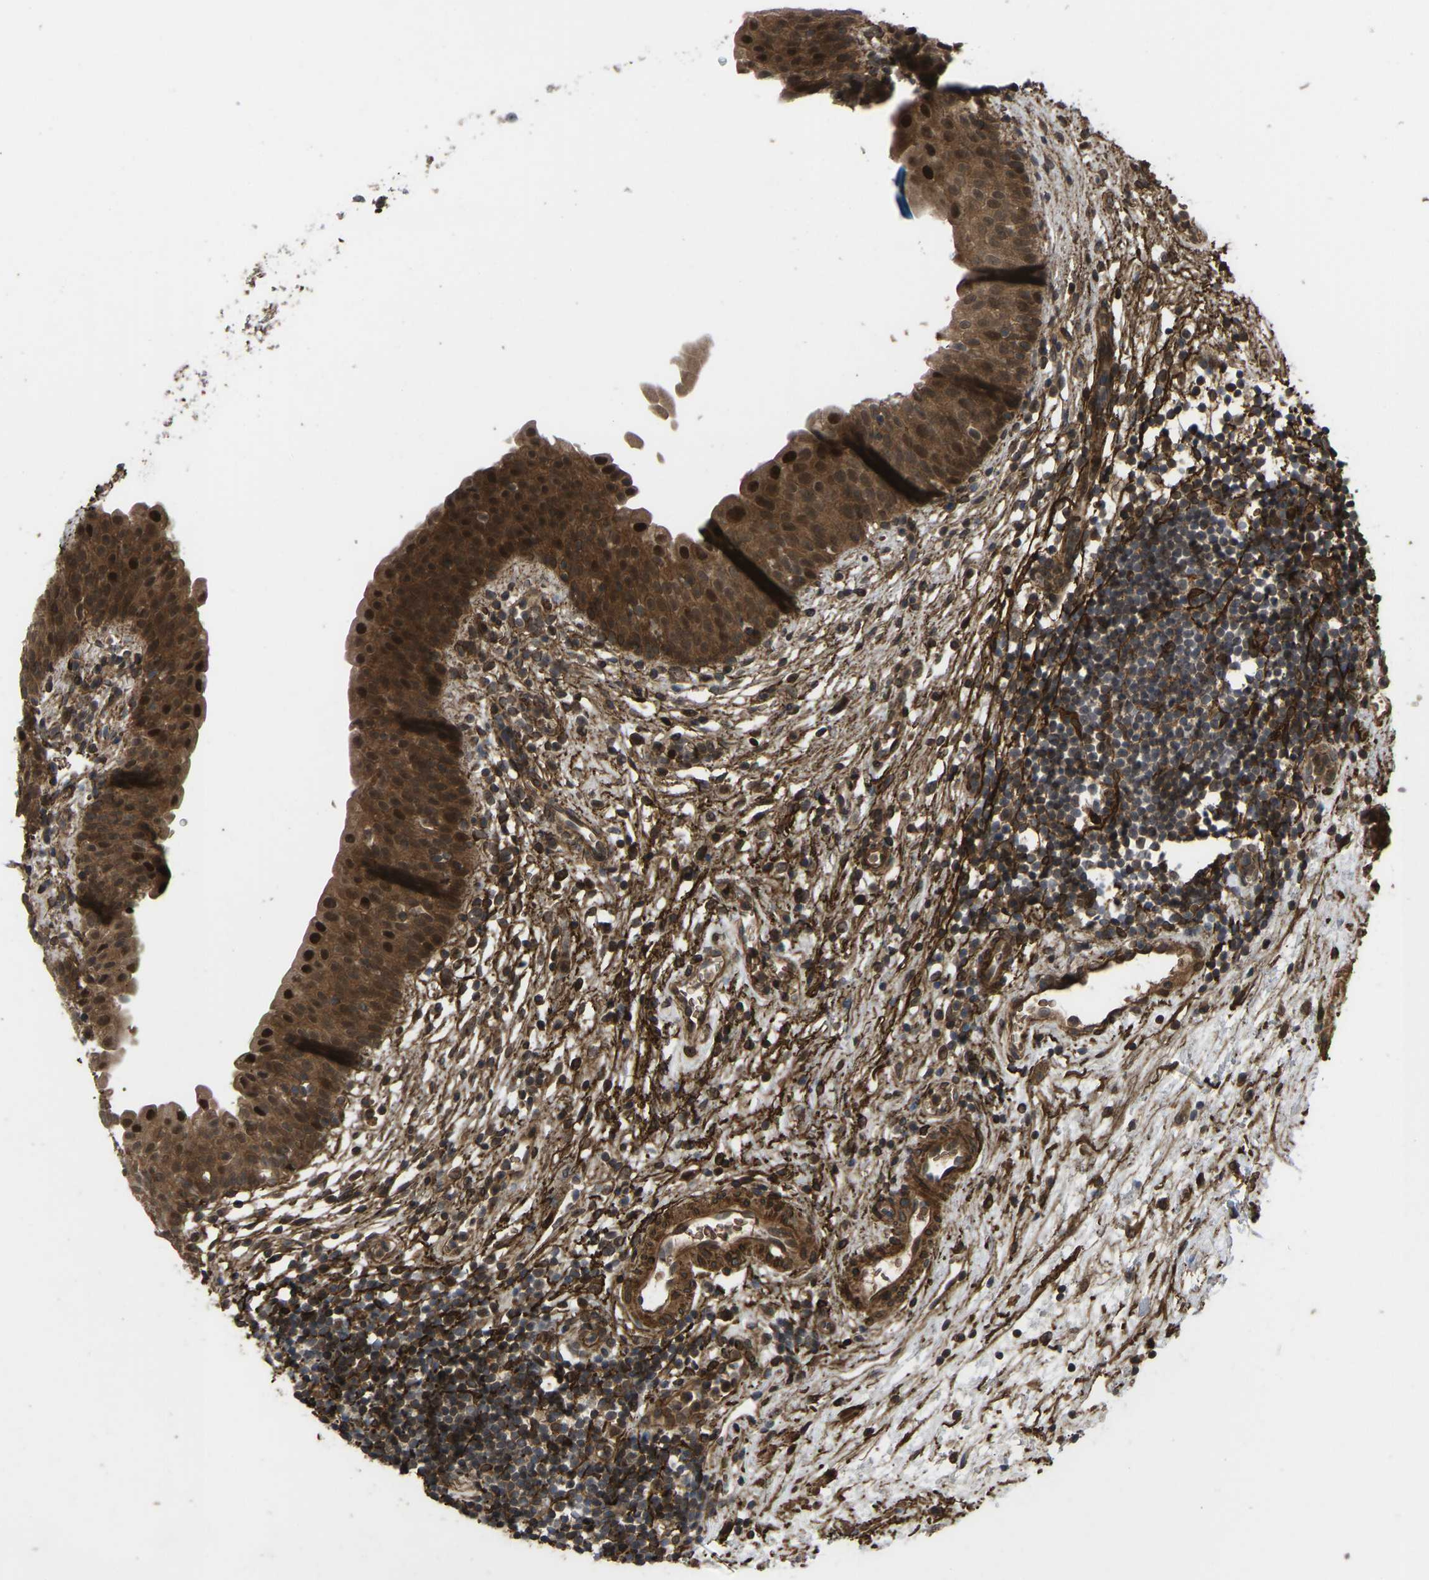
{"staining": {"intensity": "strong", "quantity": ">75%", "location": "cytoplasmic/membranous,nuclear"}, "tissue": "urinary bladder", "cell_type": "Urothelial cells", "image_type": "normal", "snomed": [{"axis": "morphology", "description": "Normal tissue, NOS"}, {"axis": "topography", "description": "Urinary bladder"}], "caption": "Protein staining displays strong cytoplasmic/membranous,nuclear expression in about >75% of urothelial cells in unremarkable urinary bladder. (IHC, brightfield microscopy, high magnification).", "gene": "CYP7B1", "patient": {"sex": "male", "age": 37}}